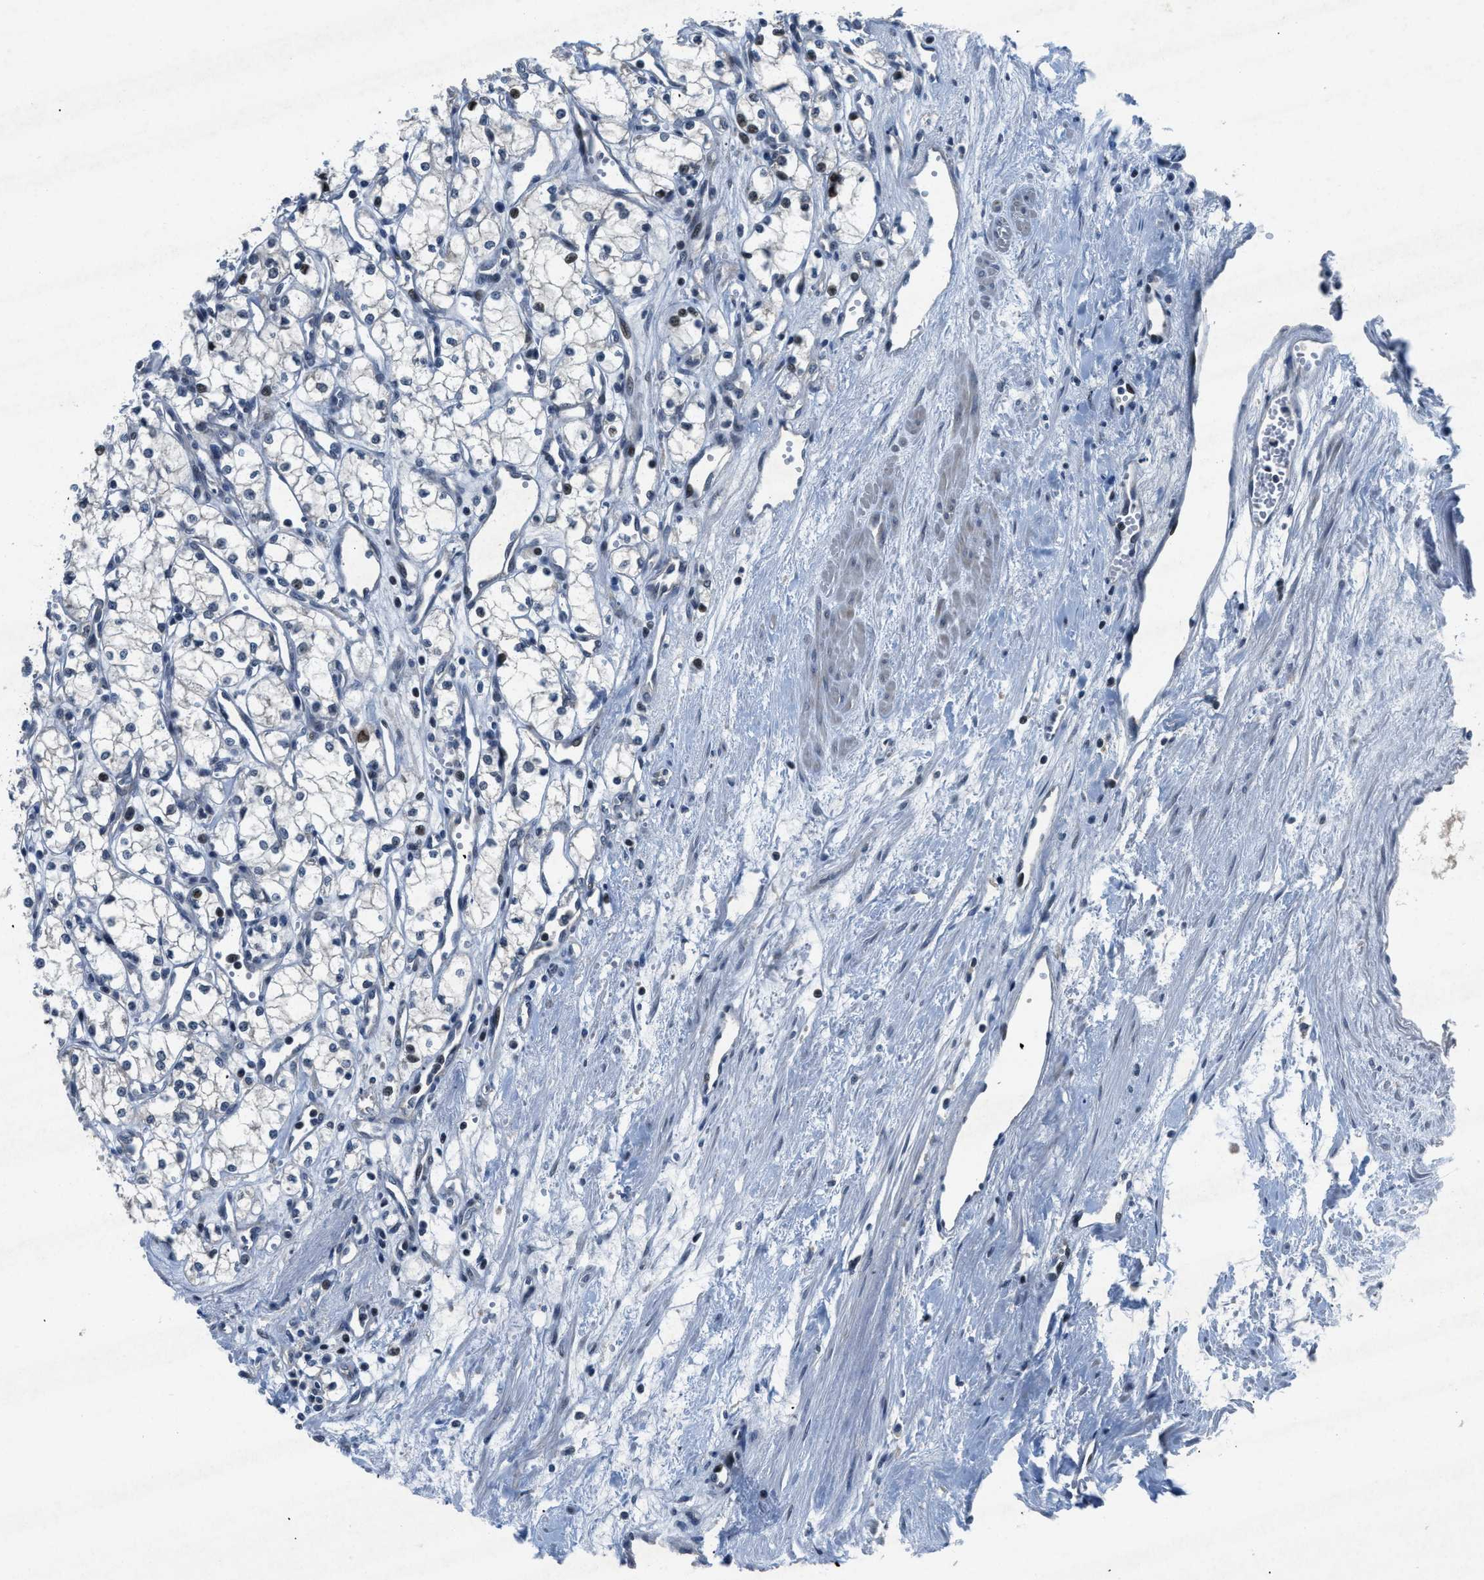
{"staining": {"intensity": "weak", "quantity": "<25%", "location": "nuclear"}, "tissue": "renal cancer", "cell_type": "Tumor cells", "image_type": "cancer", "snomed": [{"axis": "morphology", "description": "Adenocarcinoma, NOS"}, {"axis": "topography", "description": "Kidney"}], "caption": "DAB (3,3'-diaminobenzidine) immunohistochemical staining of renal adenocarcinoma demonstrates no significant expression in tumor cells. The staining was performed using DAB to visualize the protein expression in brown, while the nuclei were stained in blue with hematoxylin (Magnification: 20x).", "gene": "PHLDA1", "patient": {"sex": "male", "age": 59}}